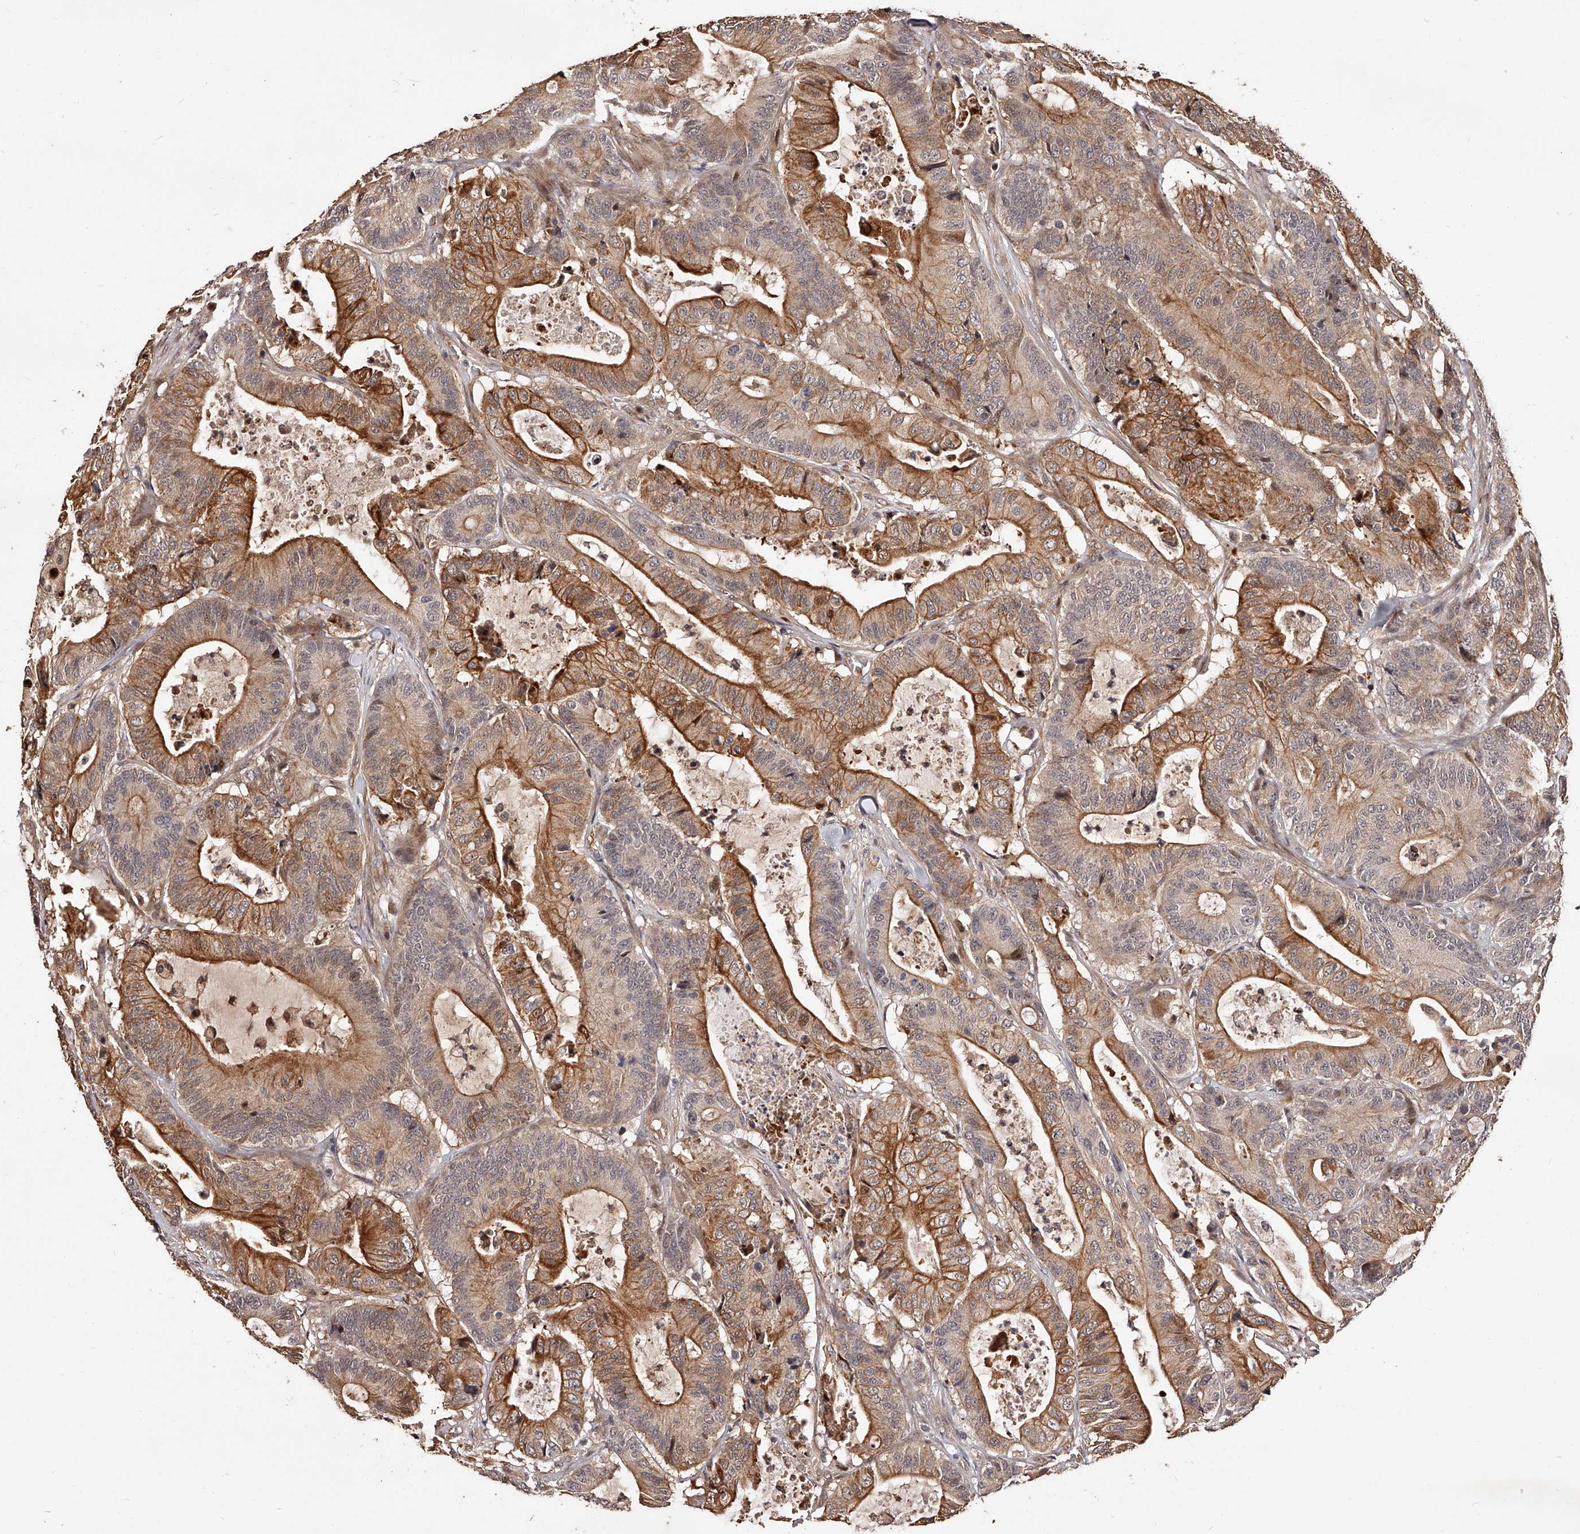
{"staining": {"intensity": "moderate", "quantity": "25%-75%", "location": "cytoplasmic/membranous"}, "tissue": "colorectal cancer", "cell_type": "Tumor cells", "image_type": "cancer", "snomed": [{"axis": "morphology", "description": "Adenocarcinoma, NOS"}, {"axis": "topography", "description": "Colon"}], "caption": "Colorectal cancer stained with DAB IHC demonstrates medium levels of moderate cytoplasmic/membranous positivity in about 25%-75% of tumor cells. Nuclei are stained in blue.", "gene": "CUL7", "patient": {"sex": "female", "age": 84}}